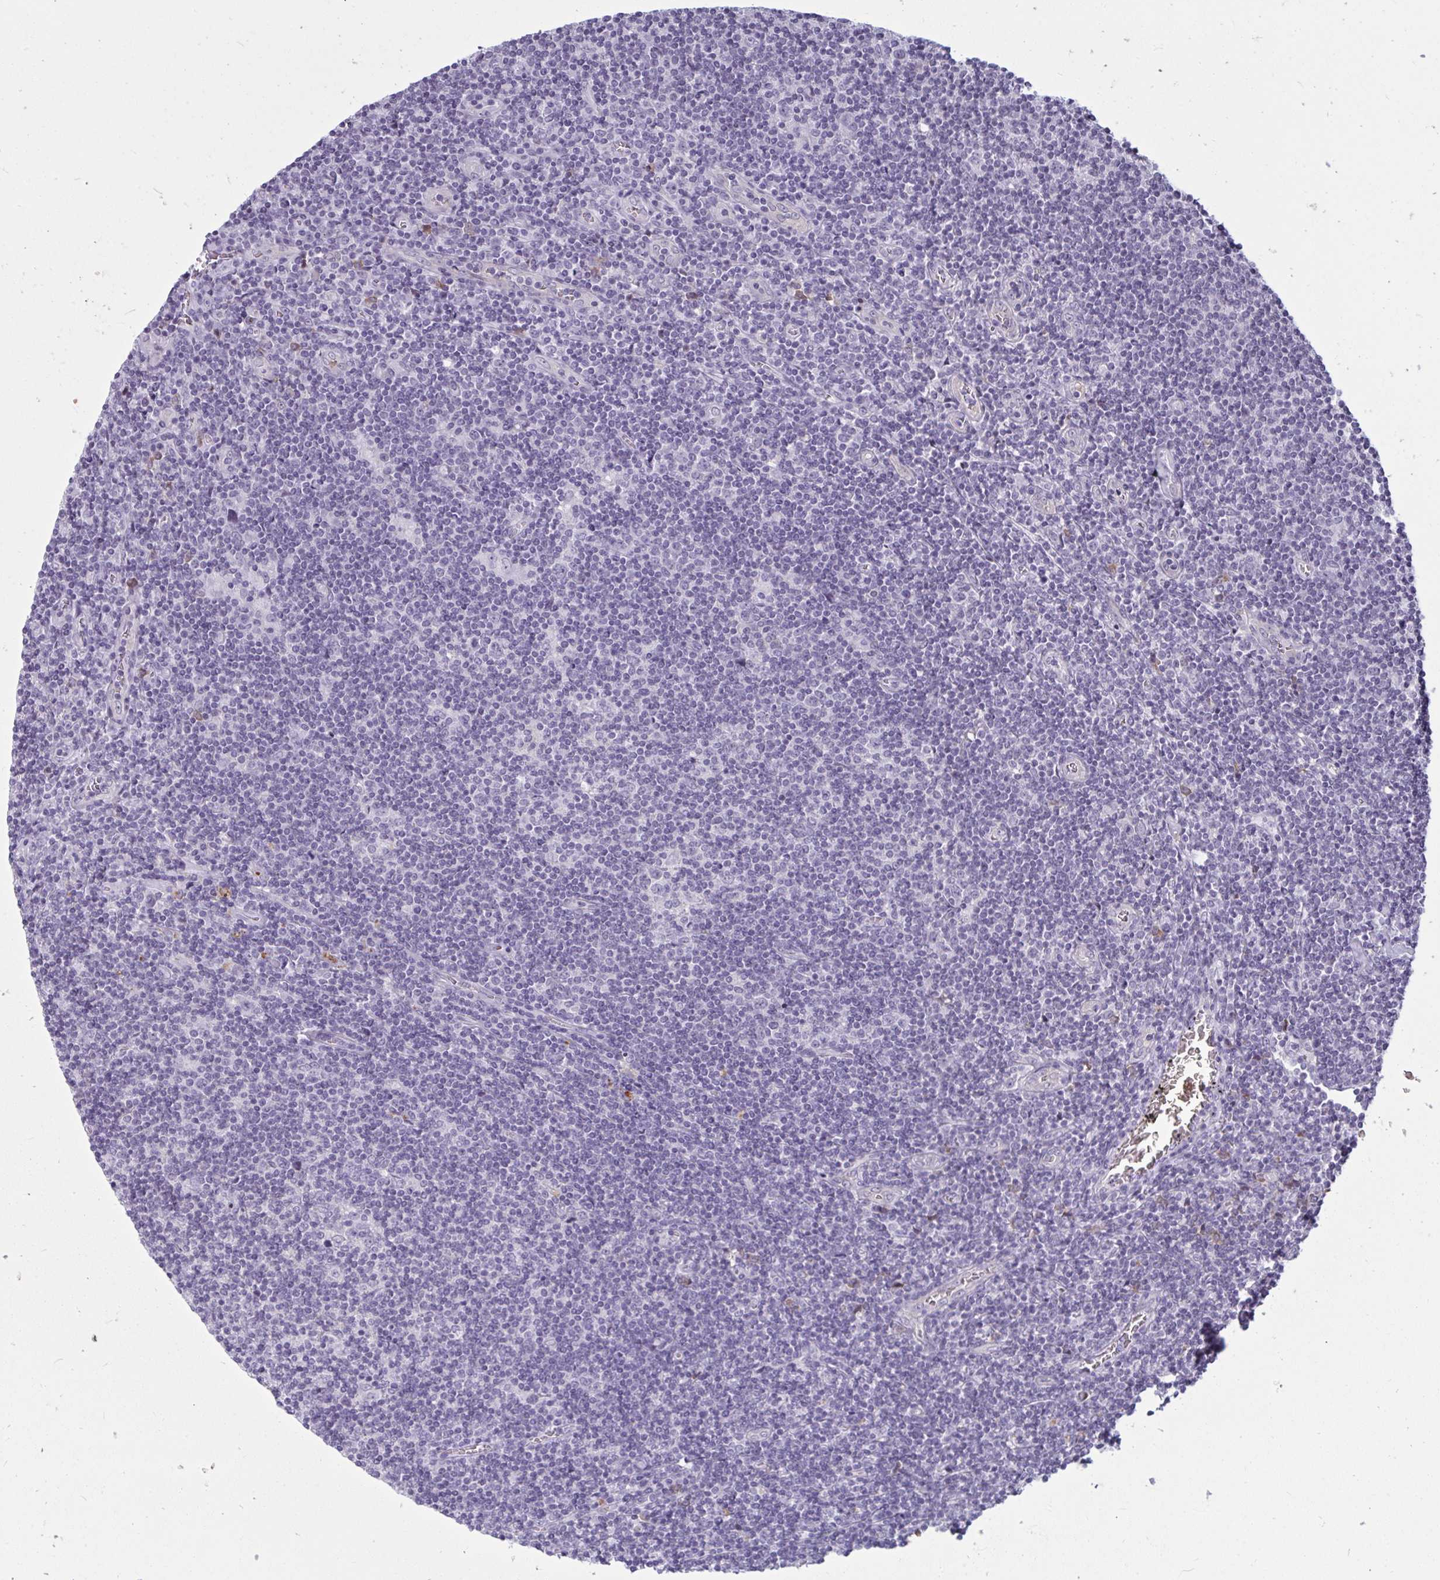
{"staining": {"intensity": "negative", "quantity": "none", "location": "none"}, "tissue": "lymphoma", "cell_type": "Tumor cells", "image_type": "cancer", "snomed": [{"axis": "morphology", "description": "Hodgkin's disease, NOS"}, {"axis": "topography", "description": "Lymph node"}], "caption": "This is a image of IHC staining of lymphoma, which shows no staining in tumor cells.", "gene": "TBC1D4", "patient": {"sex": "male", "age": 40}}